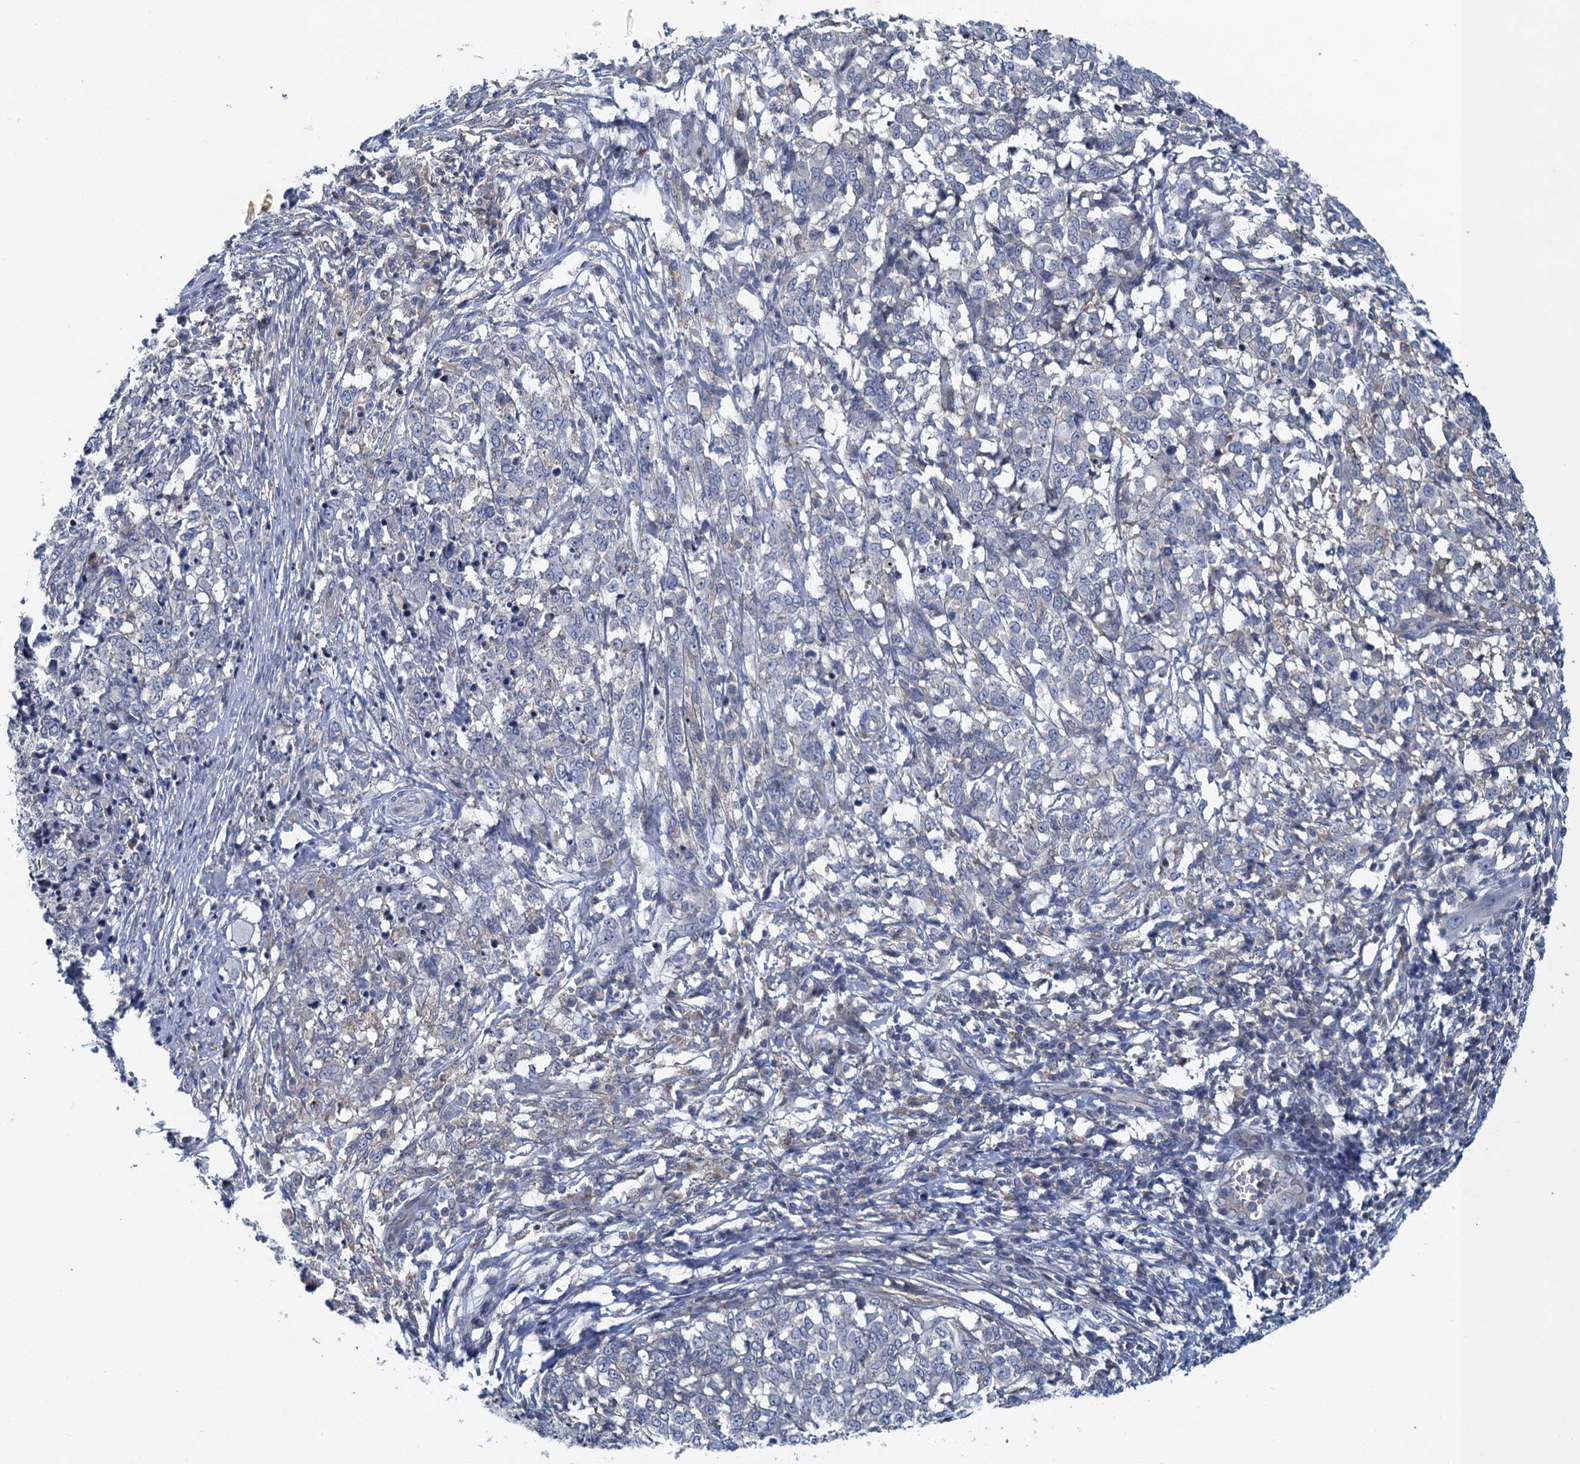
{"staining": {"intensity": "negative", "quantity": "none", "location": "none"}, "tissue": "melanoma", "cell_type": "Tumor cells", "image_type": "cancer", "snomed": [{"axis": "morphology", "description": "Malignant melanoma, NOS"}, {"axis": "topography", "description": "Skin"}], "caption": "Immunohistochemistry image of neoplastic tissue: malignant melanoma stained with DAB (3,3'-diaminobenzidine) displays no significant protein positivity in tumor cells.", "gene": "NCKAP1L", "patient": {"sex": "female", "age": 72}}